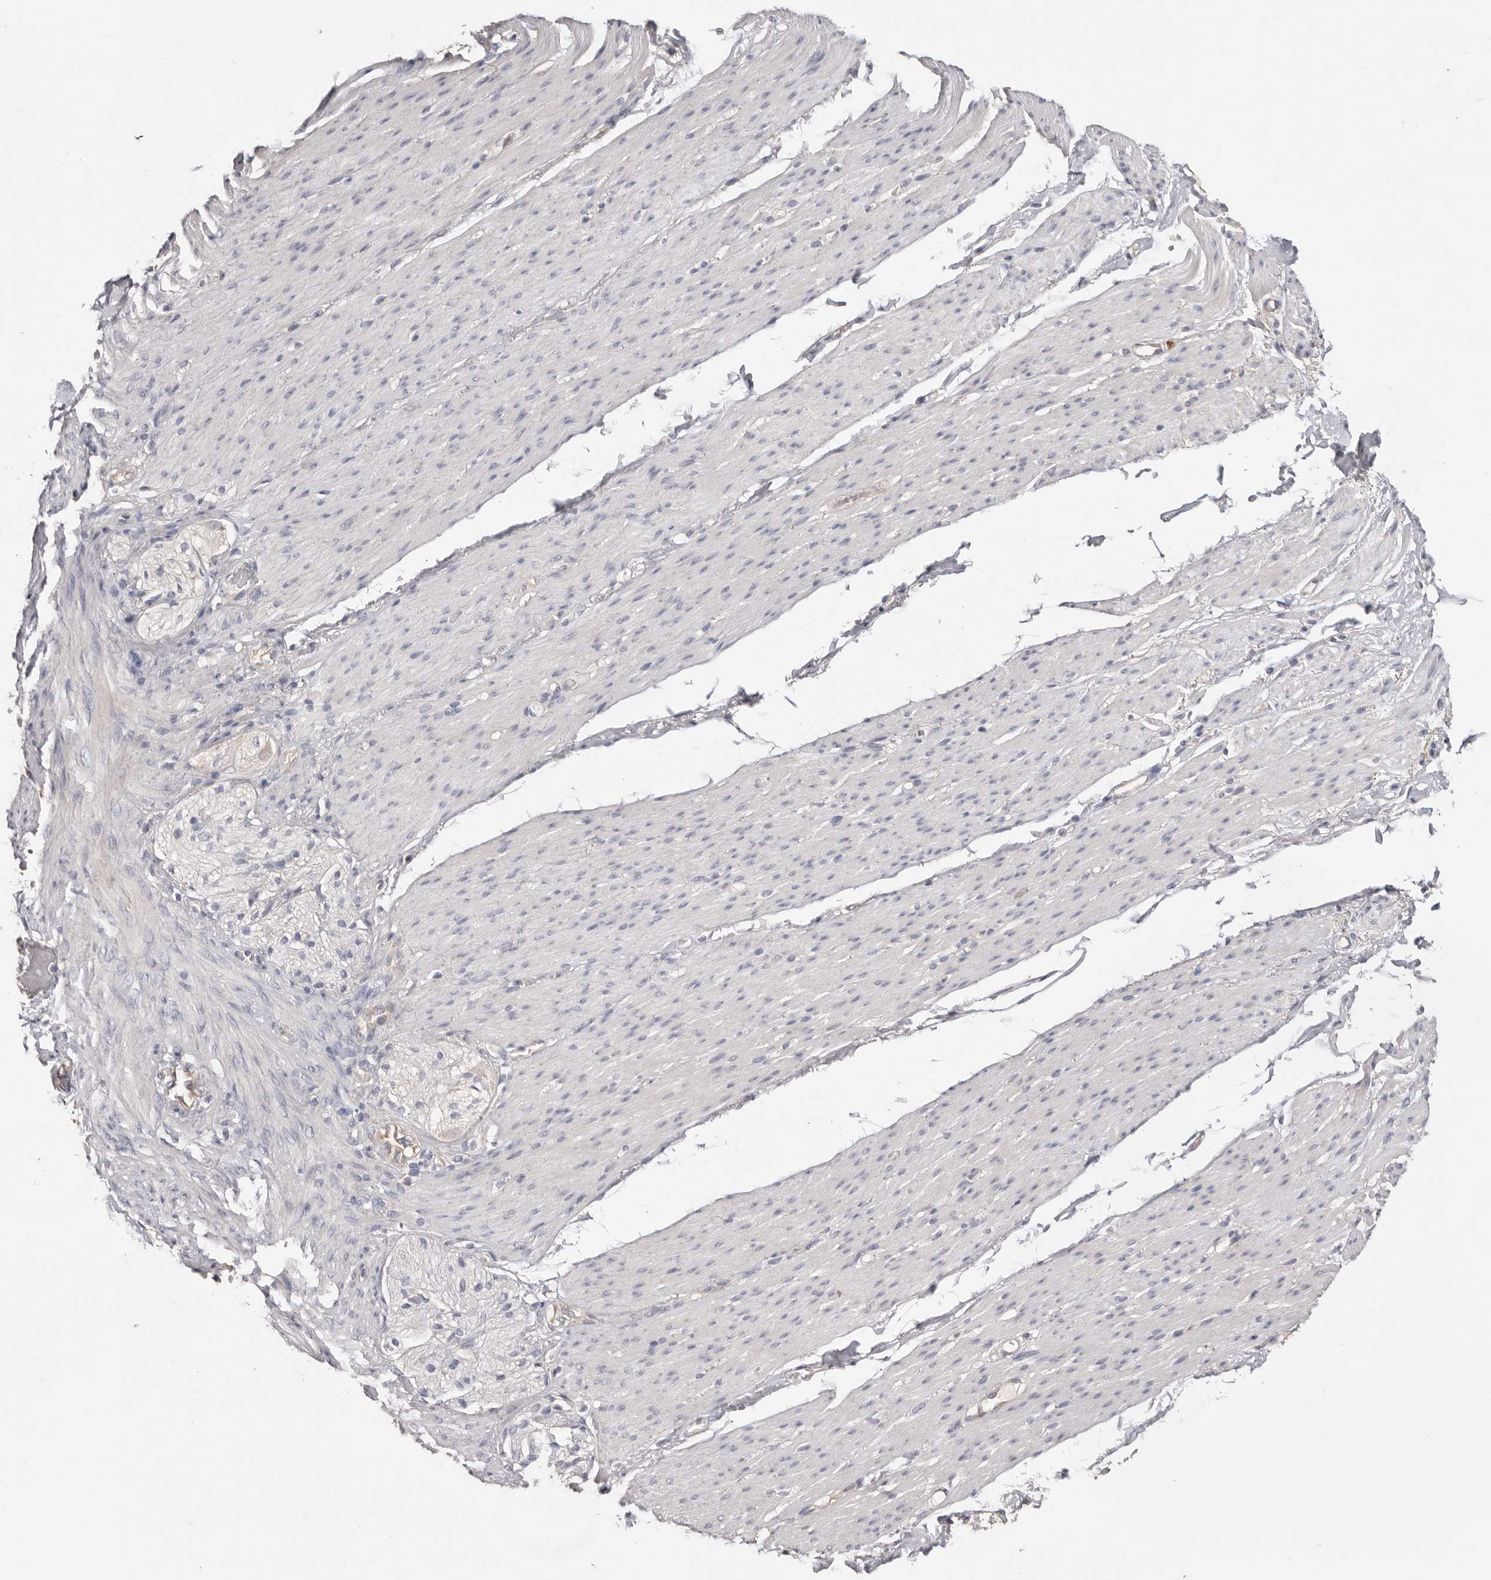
{"staining": {"intensity": "negative", "quantity": "none", "location": "none"}, "tissue": "smooth muscle", "cell_type": "Smooth muscle cells", "image_type": "normal", "snomed": [{"axis": "morphology", "description": "Normal tissue, NOS"}, {"axis": "topography", "description": "Colon"}, {"axis": "topography", "description": "Peripheral nerve tissue"}], "caption": "IHC of normal smooth muscle displays no positivity in smooth muscle cells. The staining was performed using DAB to visualize the protein expression in brown, while the nuclei were stained in blue with hematoxylin (Magnification: 20x).", "gene": "MMACHC", "patient": {"sex": "female", "age": 61}}